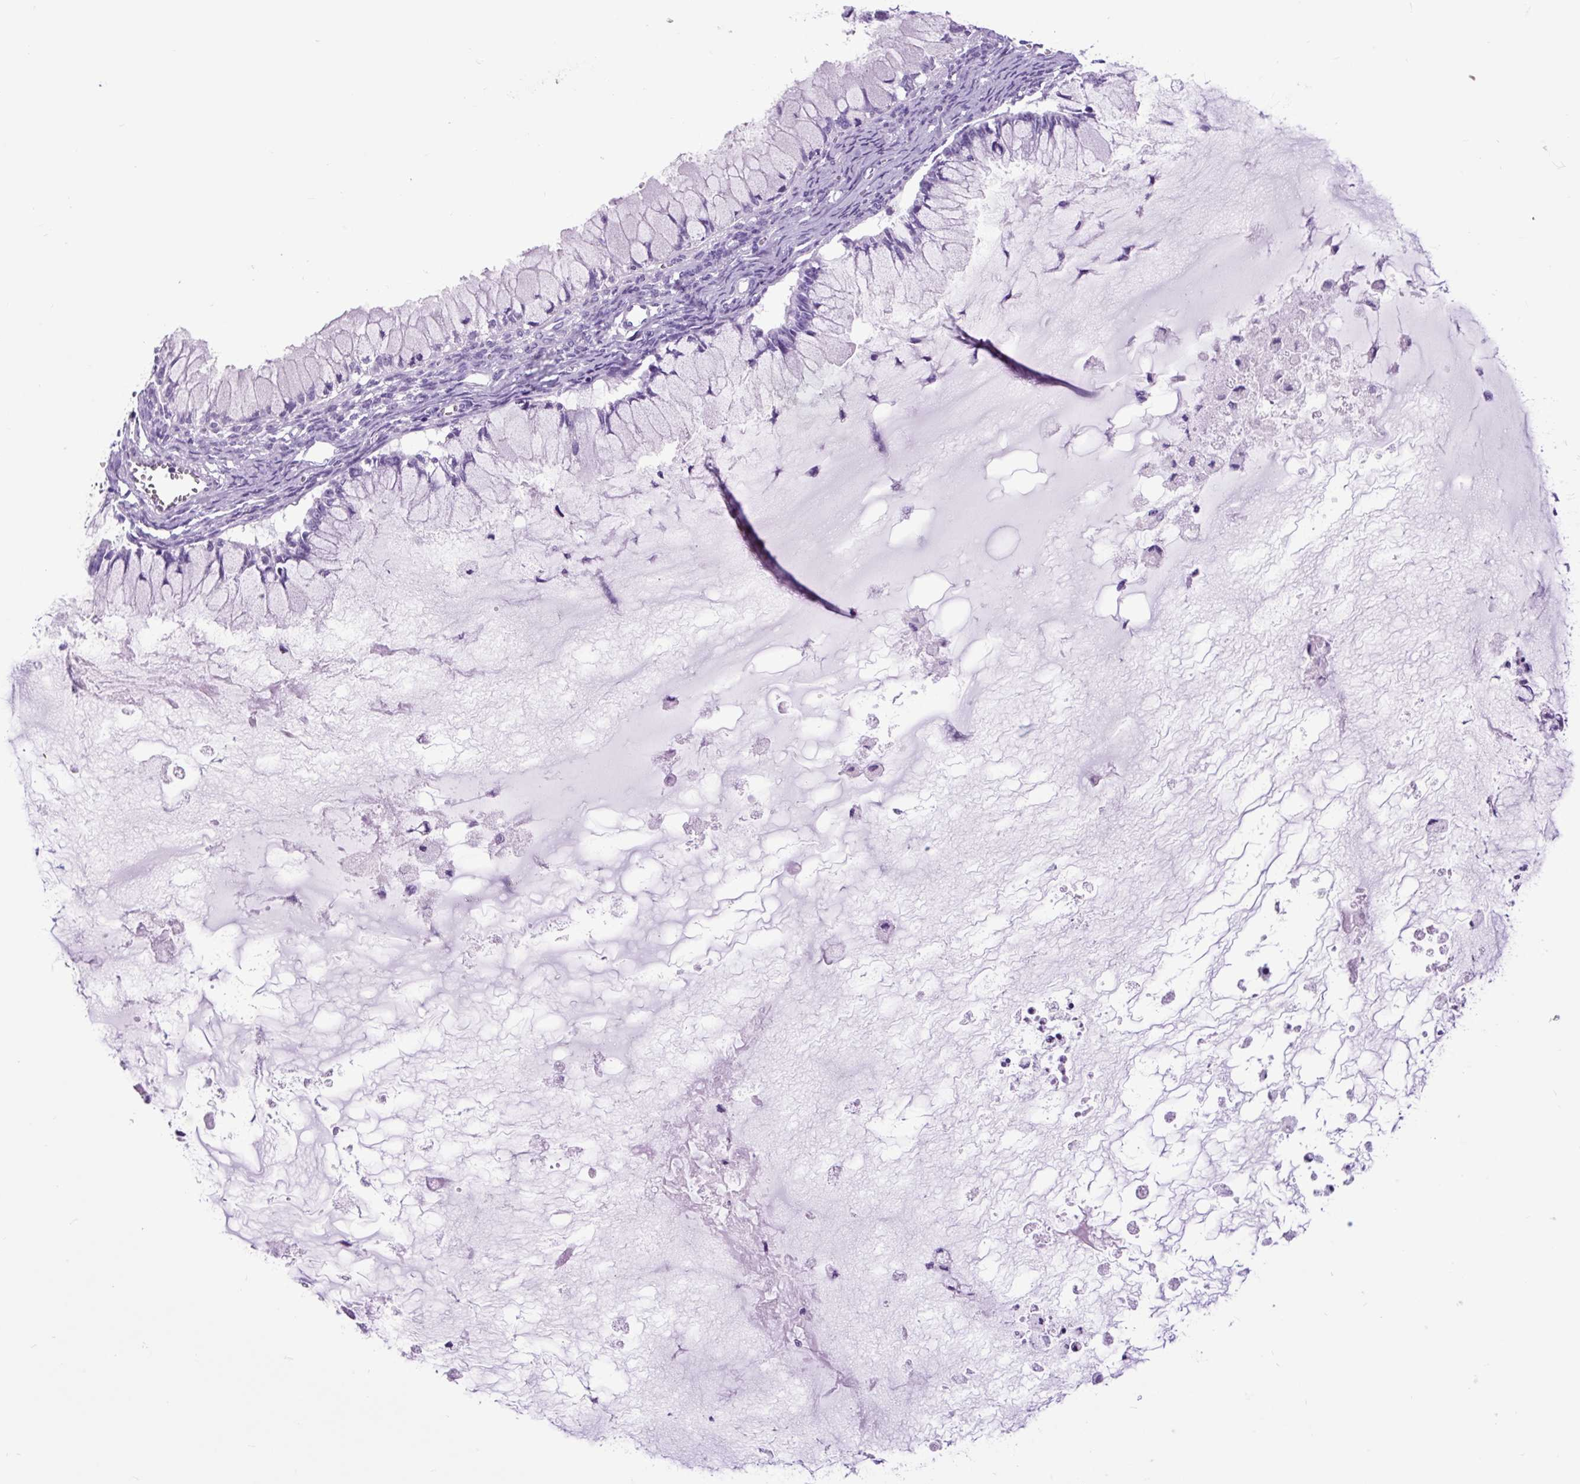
{"staining": {"intensity": "negative", "quantity": "none", "location": "none"}, "tissue": "ovarian cancer", "cell_type": "Tumor cells", "image_type": "cancer", "snomed": [{"axis": "morphology", "description": "Cystadenocarcinoma, mucinous, NOS"}, {"axis": "topography", "description": "Ovary"}], "caption": "Tumor cells are negative for protein expression in human ovarian cancer. (DAB (3,3'-diaminobenzidine) immunohistochemistry visualized using brightfield microscopy, high magnification).", "gene": "DPP6", "patient": {"sex": "female", "age": 34}}